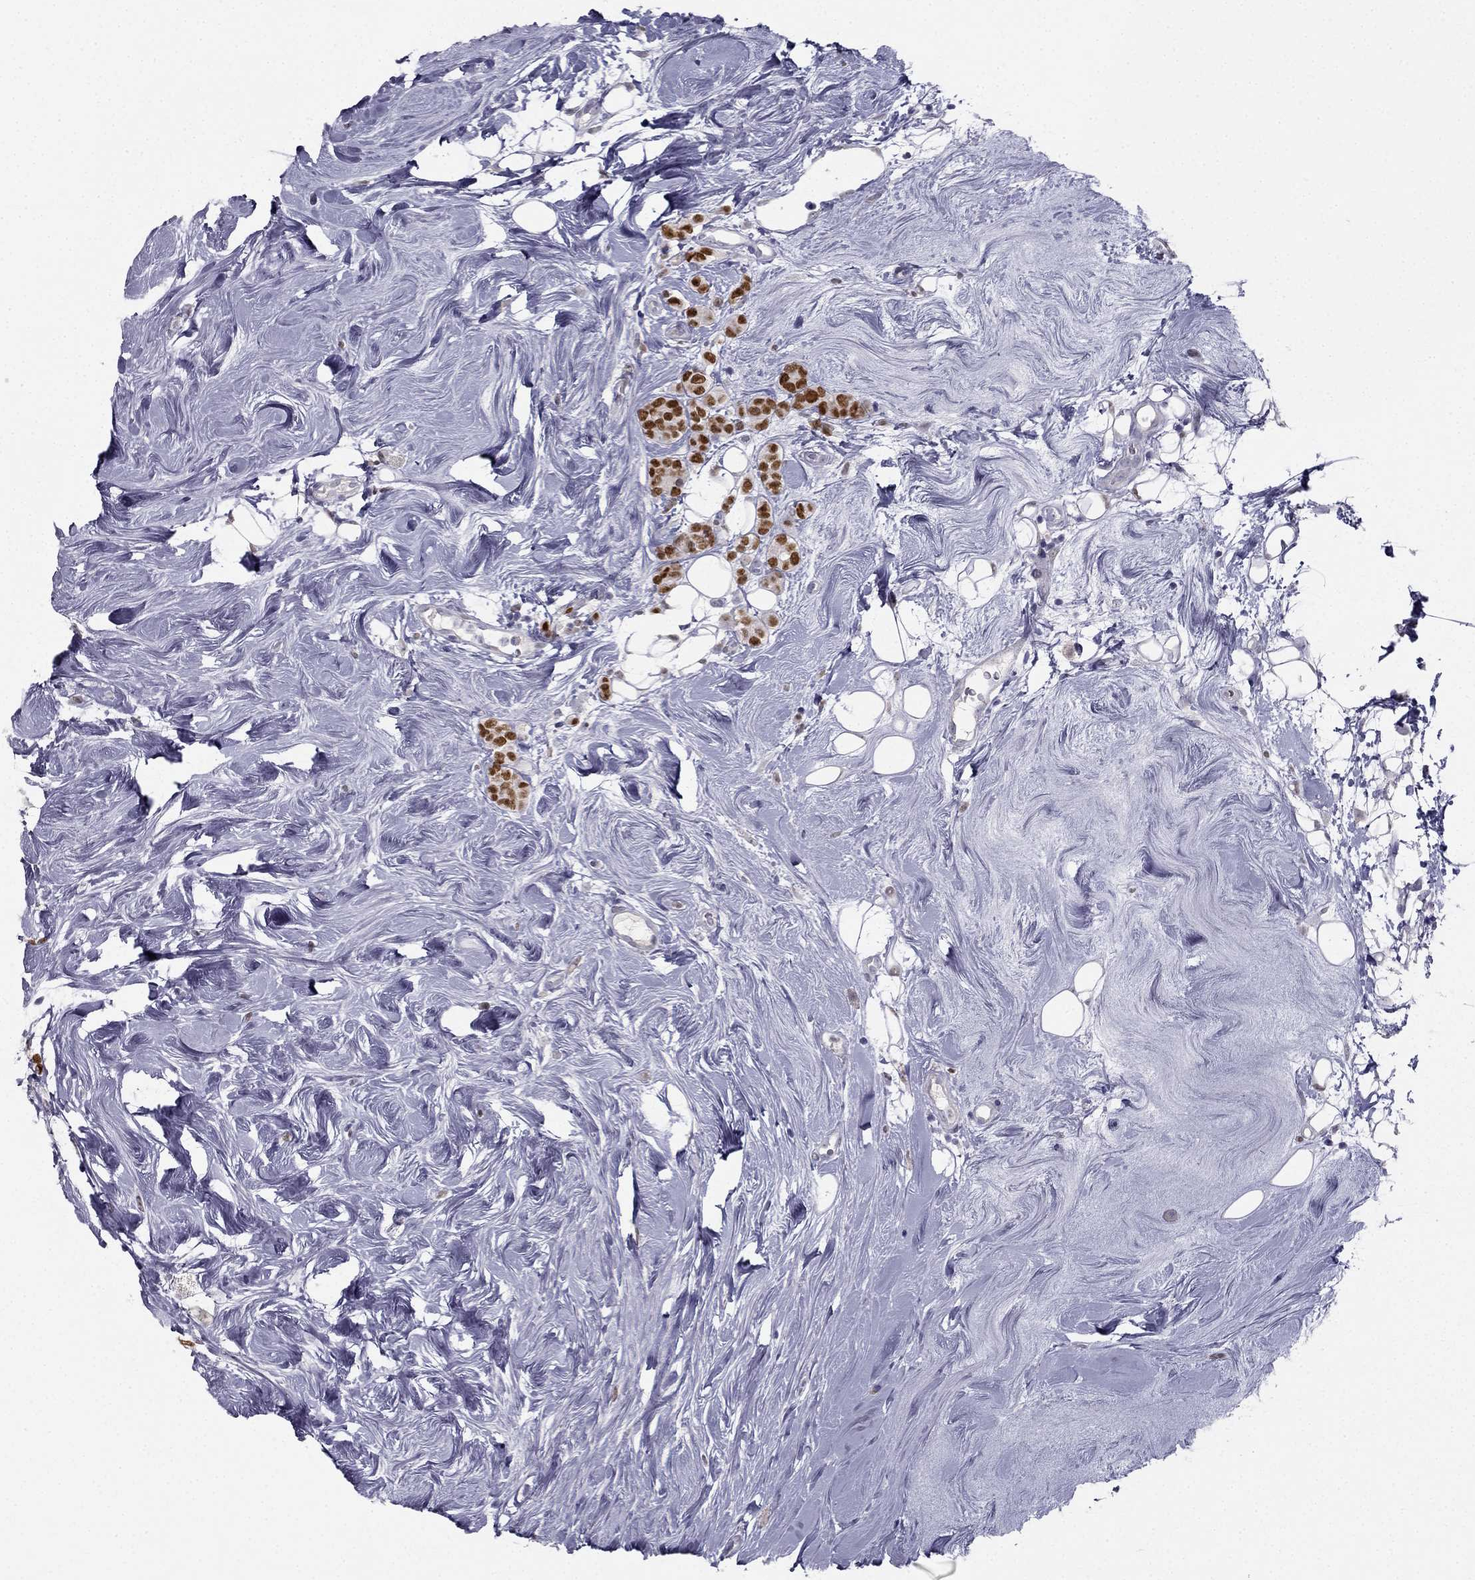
{"staining": {"intensity": "strong", "quantity": ">75%", "location": "nuclear"}, "tissue": "breast cancer", "cell_type": "Tumor cells", "image_type": "cancer", "snomed": [{"axis": "morphology", "description": "Lobular carcinoma"}, {"axis": "topography", "description": "Breast"}], "caption": "DAB immunohistochemical staining of breast cancer (lobular carcinoma) exhibits strong nuclear protein staining in about >75% of tumor cells. The protein is stained brown, and the nuclei are stained in blue (DAB IHC with brightfield microscopy, high magnification).", "gene": "TRPS1", "patient": {"sex": "female", "age": 49}}